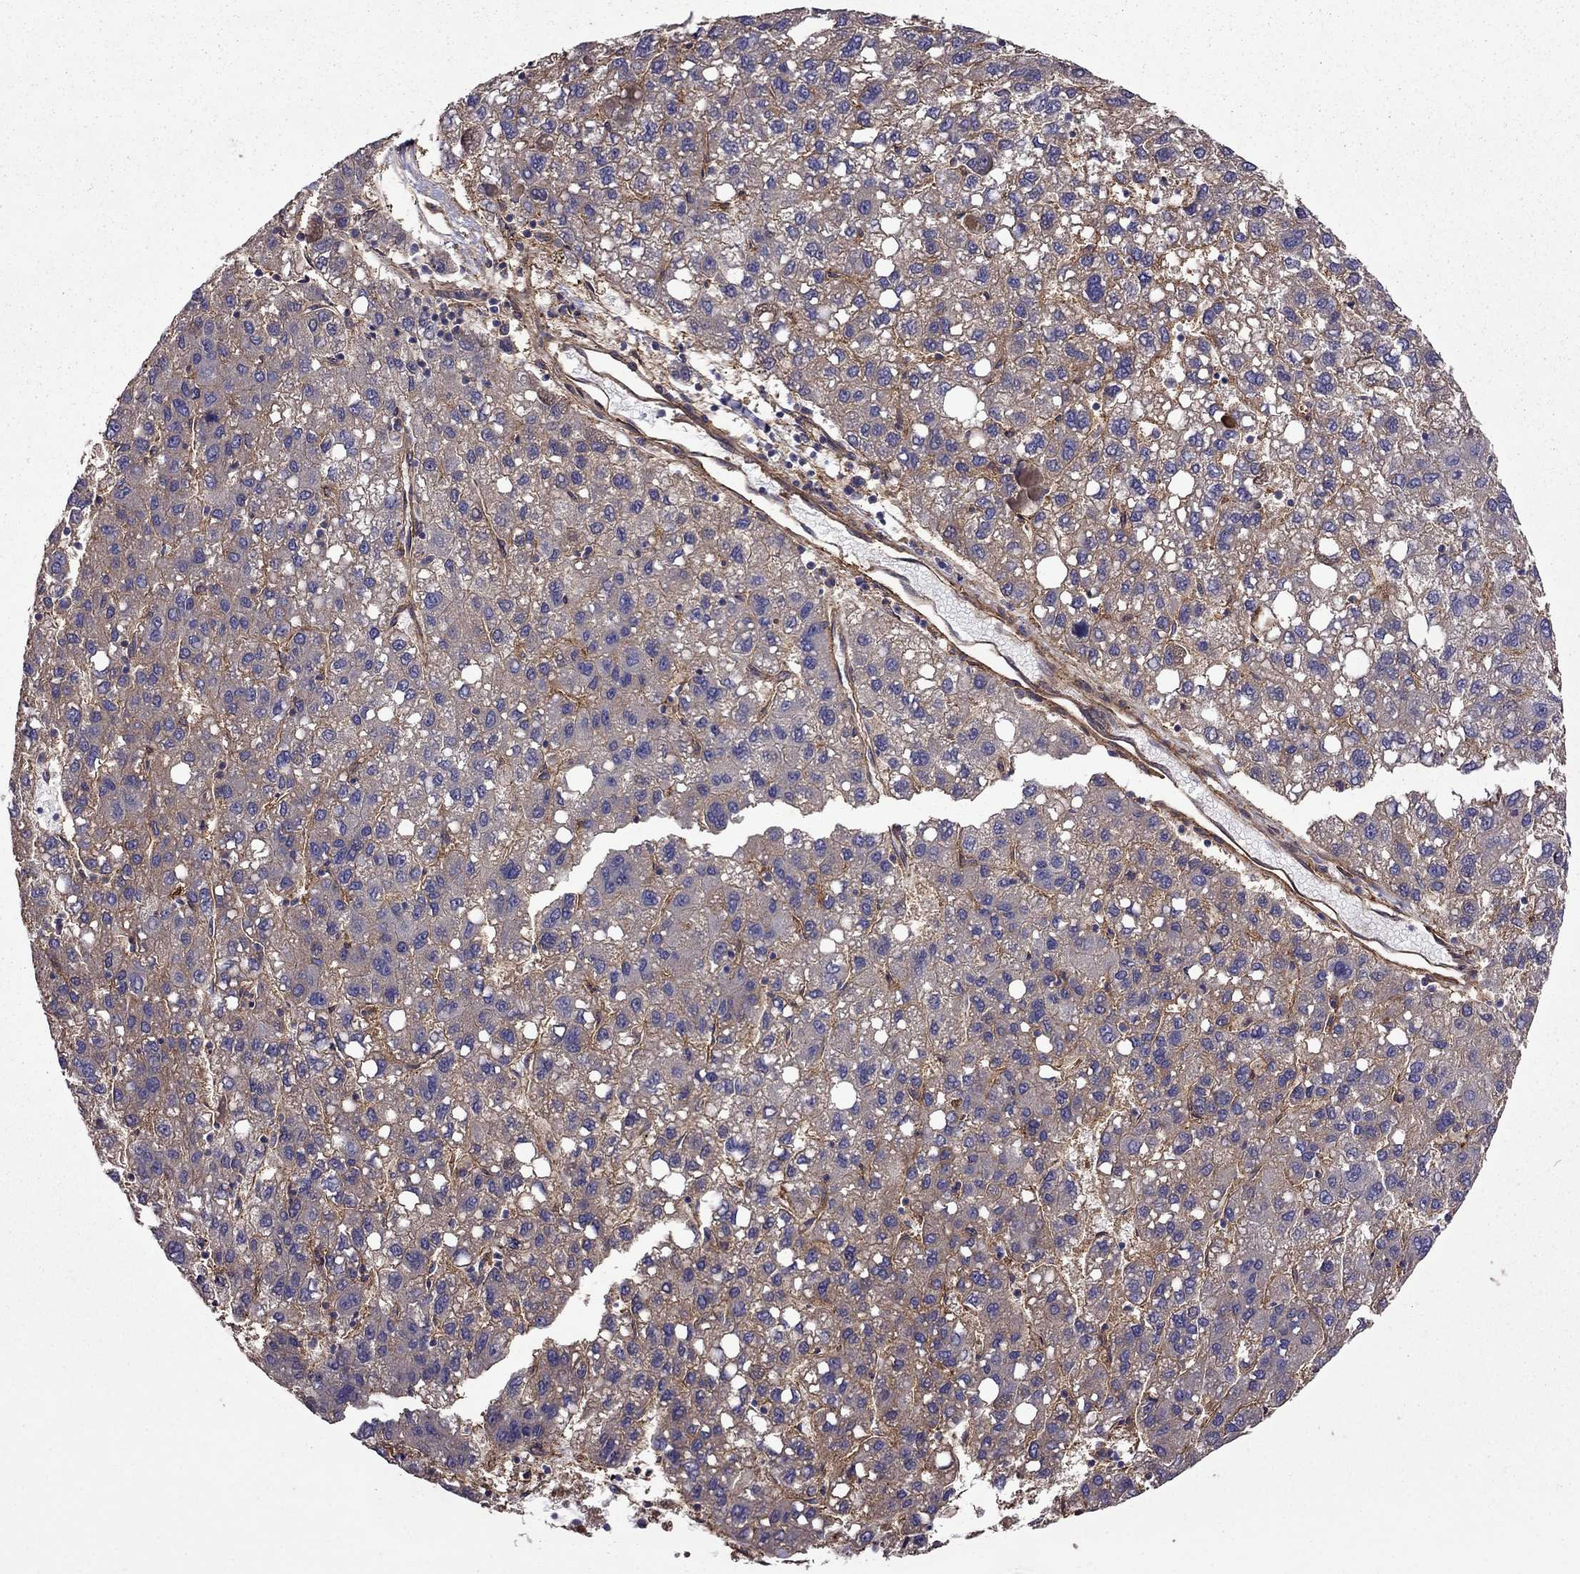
{"staining": {"intensity": "moderate", "quantity": "25%-75%", "location": "cytoplasmic/membranous"}, "tissue": "liver cancer", "cell_type": "Tumor cells", "image_type": "cancer", "snomed": [{"axis": "morphology", "description": "Carcinoma, Hepatocellular, NOS"}, {"axis": "topography", "description": "Liver"}], "caption": "Hepatocellular carcinoma (liver) was stained to show a protein in brown. There is medium levels of moderate cytoplasmic/membranous staining in approximately 25%-75% of tumor cells.", "gene": "ITGB1", "patient": {"sex": "female", "age": 82}}